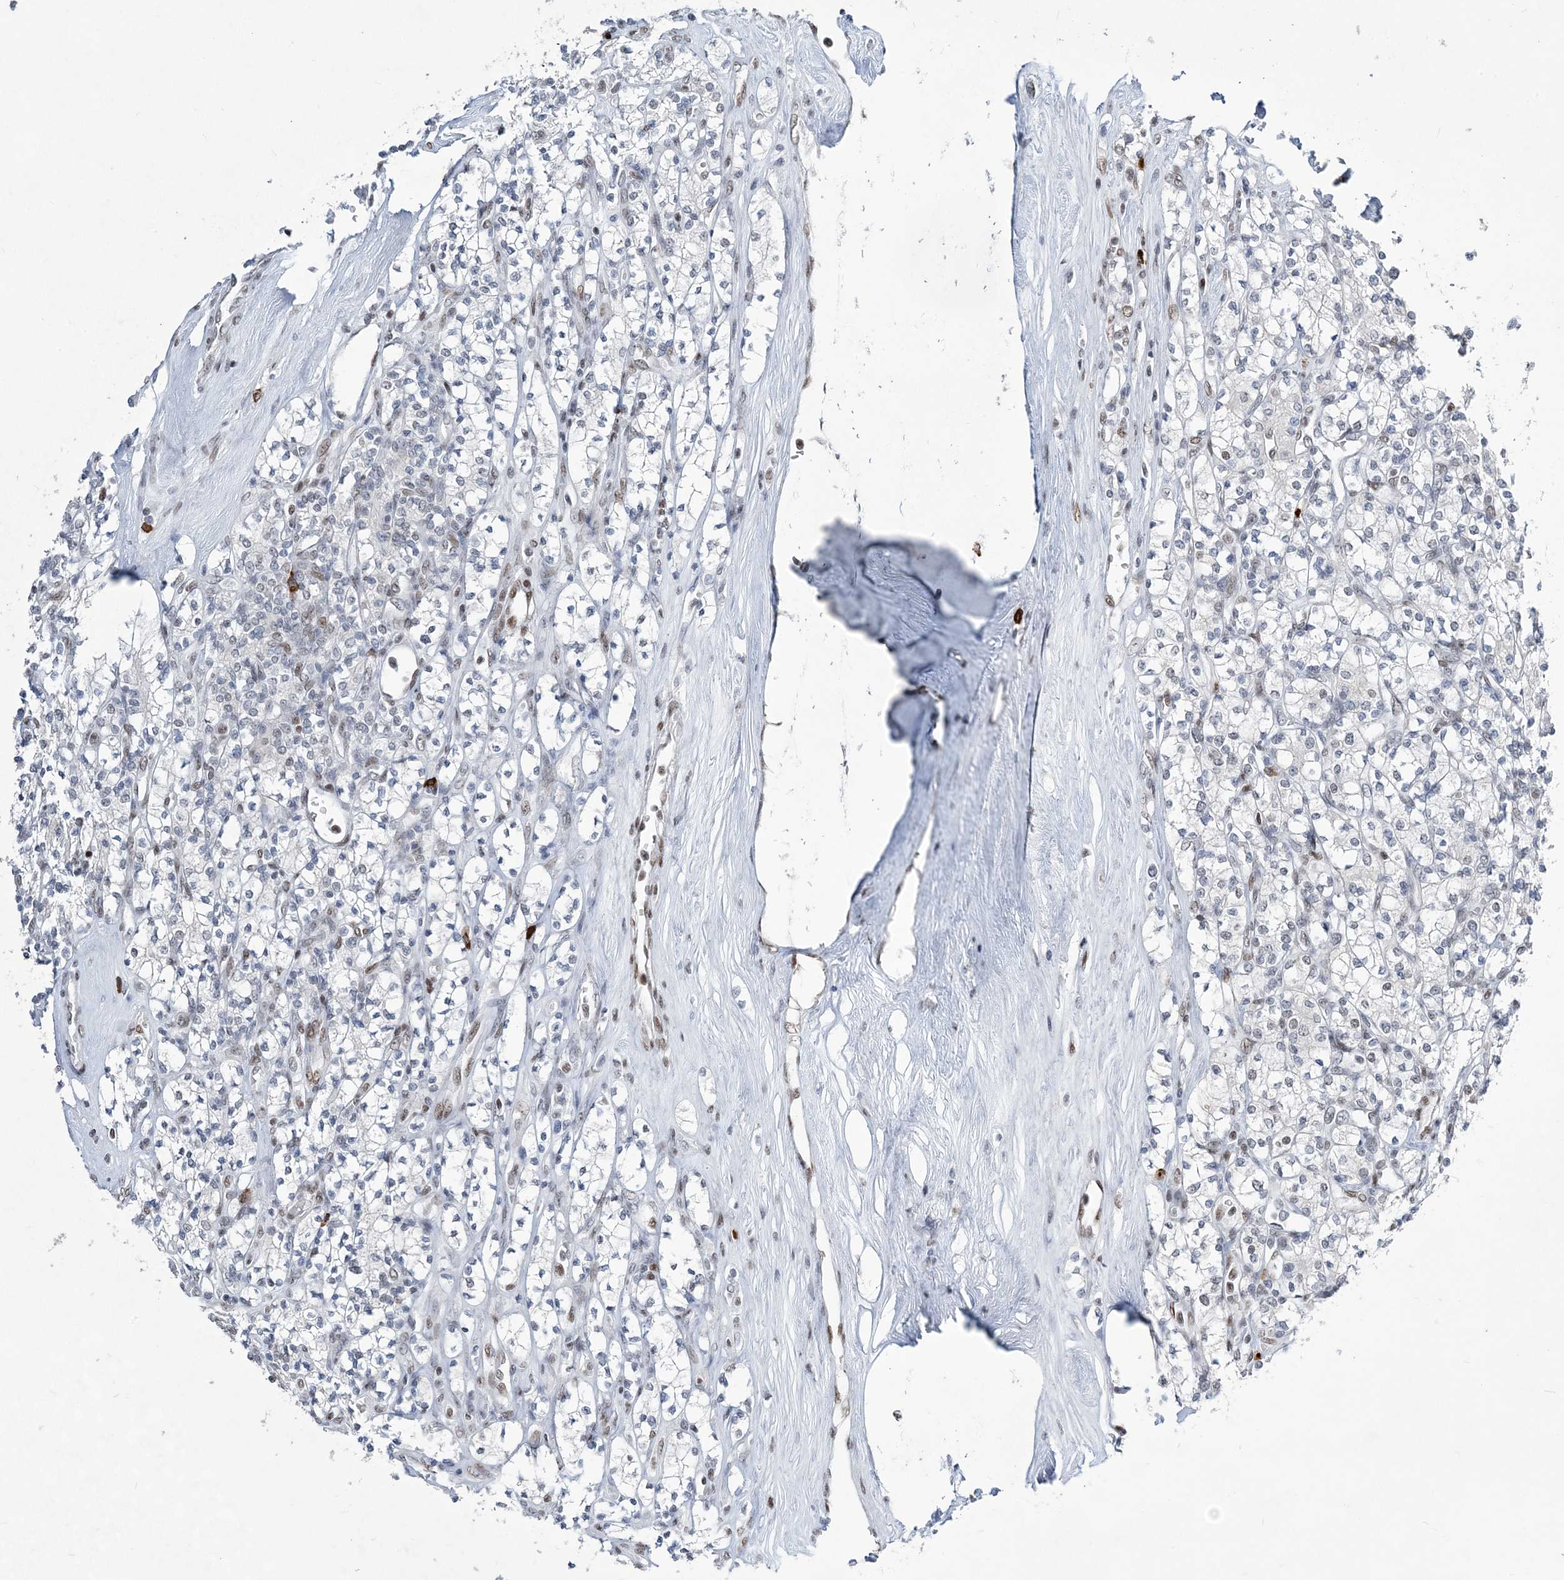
{"staining": {"intensity": "negative", "quantity": "none", "location": "none"}, "tissue": "renal cancer", "cell_type": "Tumor cells", "image_type": "cancer", "snomed": [{"axis": "morphology", "description": "Adenocarcinoma, NOS"}, {"axis": "topography", "description": "Kidney"}], "caption": "A high-resolution photomicrograph shows immunohistochemistry staining of adenocarcinoma (renal), which demonstrates no significant positivity in tumor cells.", "gene": "ZBTB7A", "patient": {"sex": "male", "age": 77}}